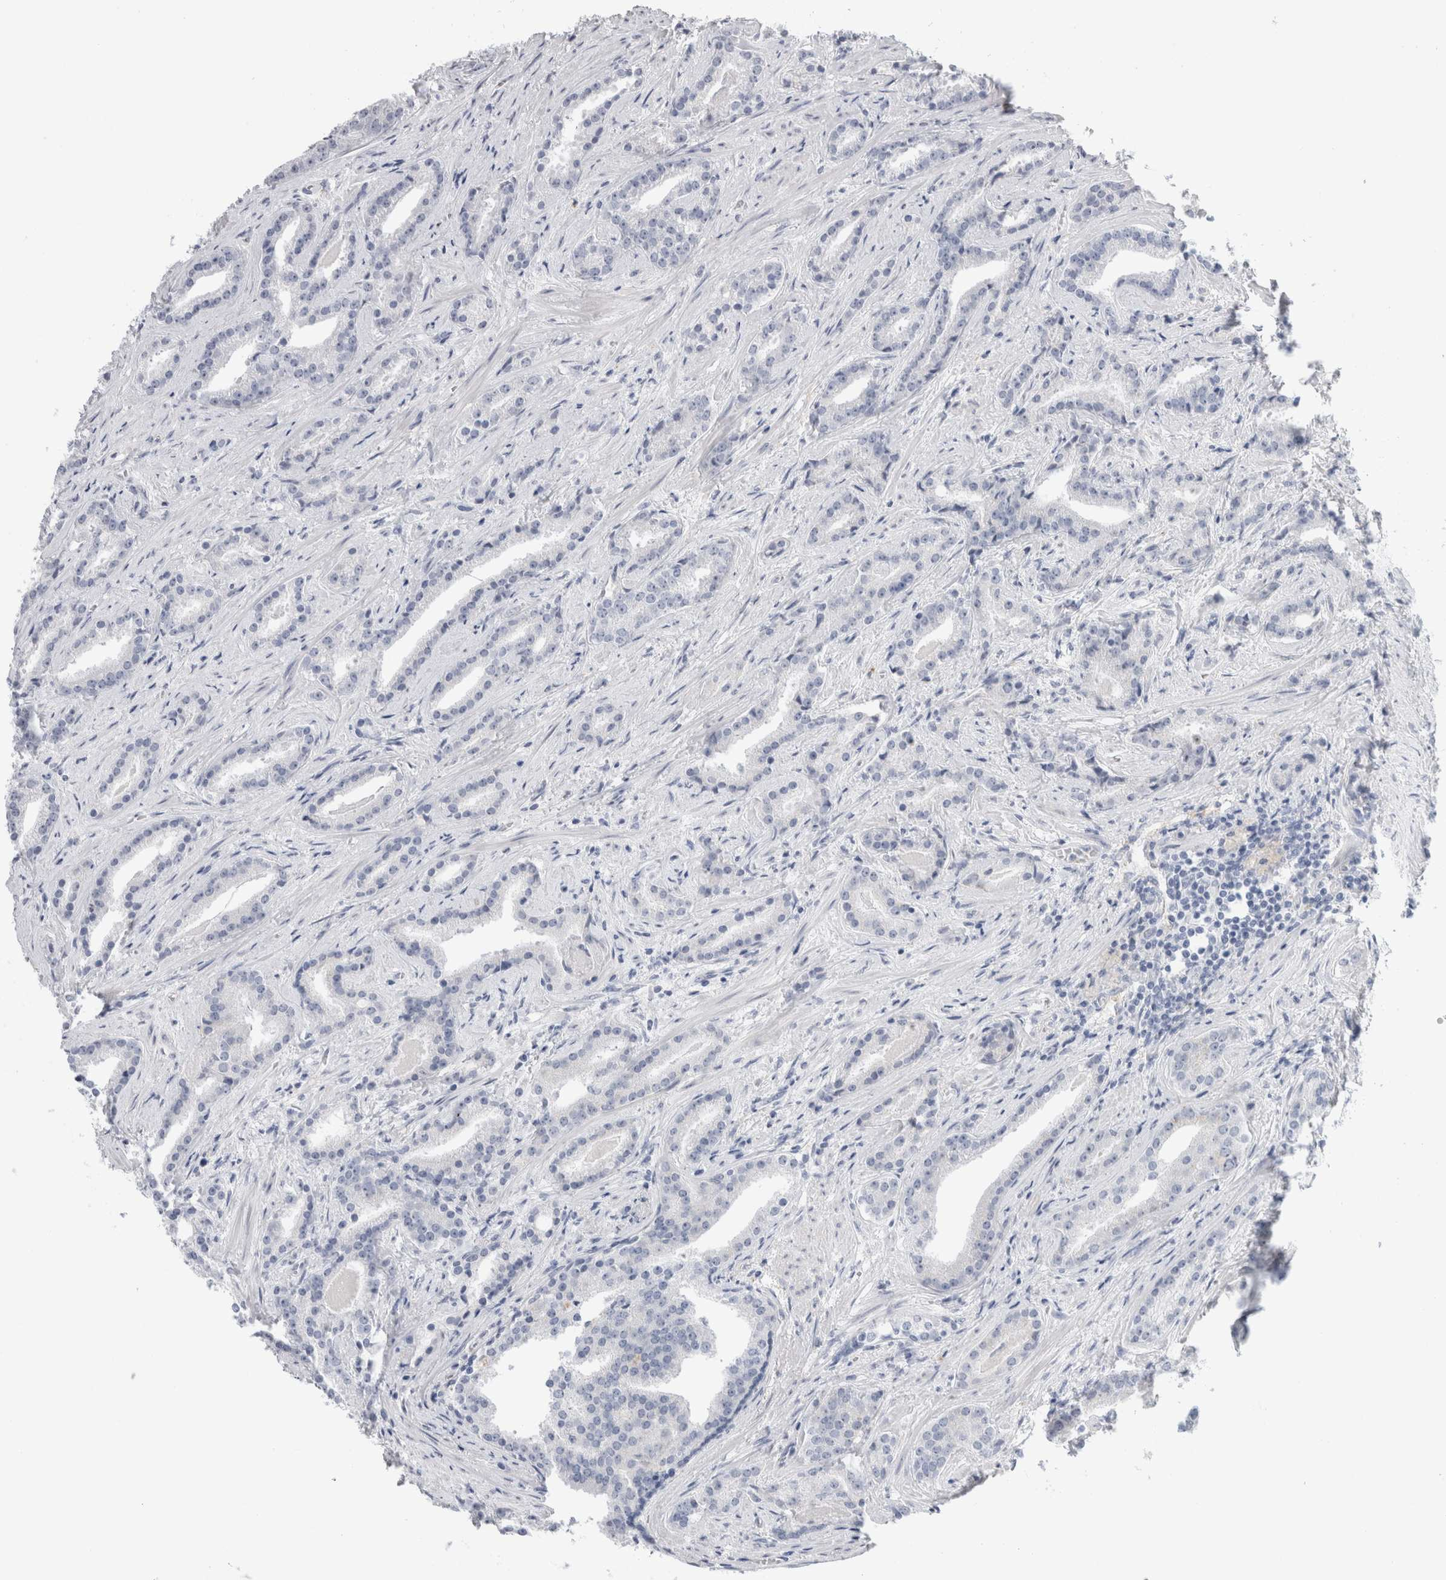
{"staining": {"intensity": "negative", "quantity": "none", "location": "none"}, "tissue": "prostate cancer", "cell_type": "Tumor cells", "image_type": "cancer", "snomed": [{"axis": "morphology", "description": "Adenocarcinoma, Low grade"}, {"axis": "topography", "description": "Prostate"}], "caption": "An image of human prostate cancer is negative for staining in tumor cells.", "gene": "ANKMY1", "patient": {"sex": "male", "age": 67}}